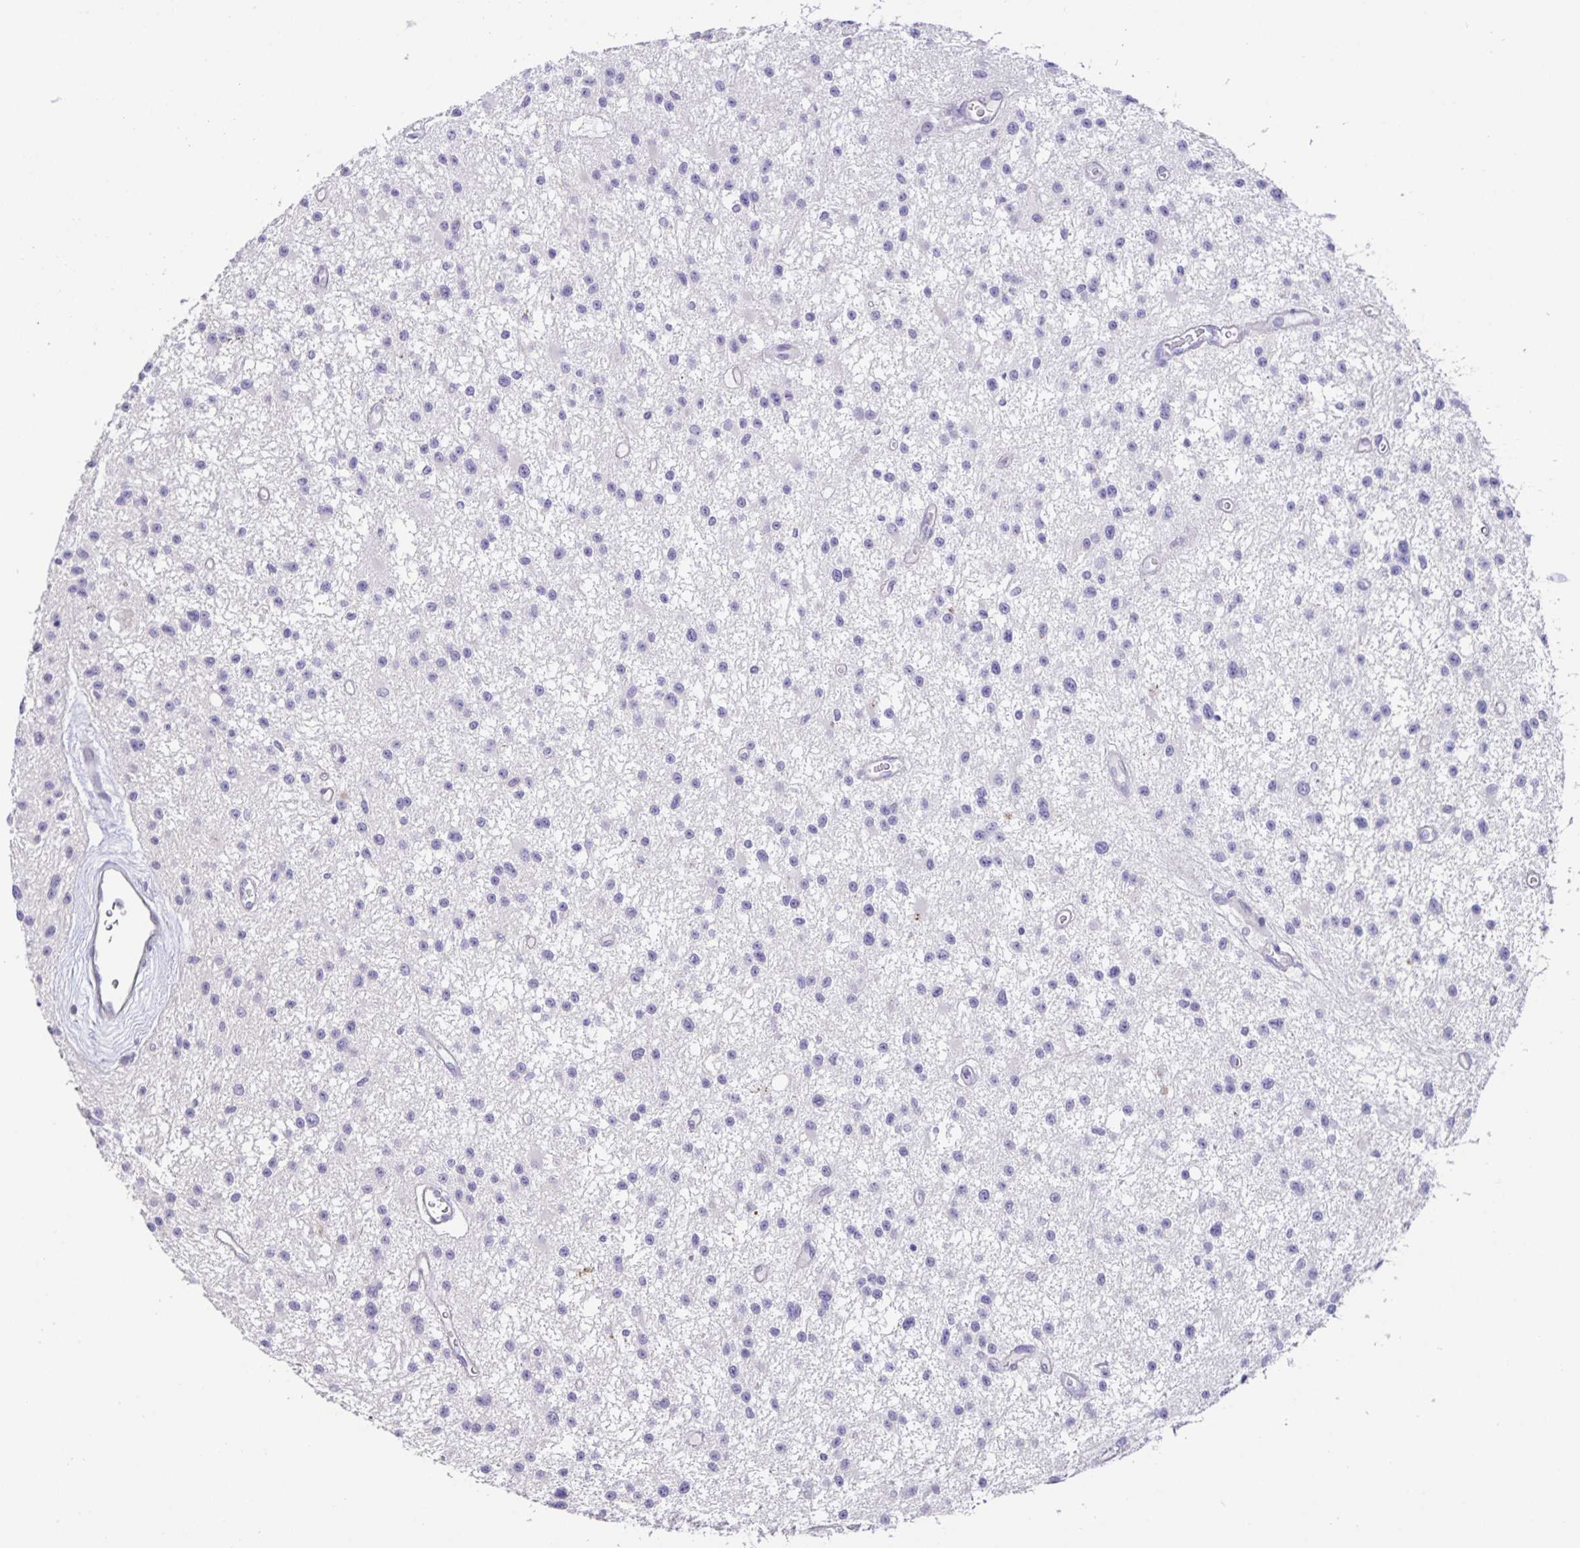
{"staining": {"intensity": "negative", "quantity": "none", "location": "none"}, "tissue": "glioma", "cell_type": "Tumor cells", "image_type": "cancer", "snomed": [{"axis": "morphology", "description": "Glioma, malignant, Low grade"}, {"axis": "topography", "description": "Brain"}], "caption": "Human glioma stained for a protein using IHC demonstrates no positivity in tumor cells.", "gene": "PRR36", "patient": {"sex": "male", "age": 43}}